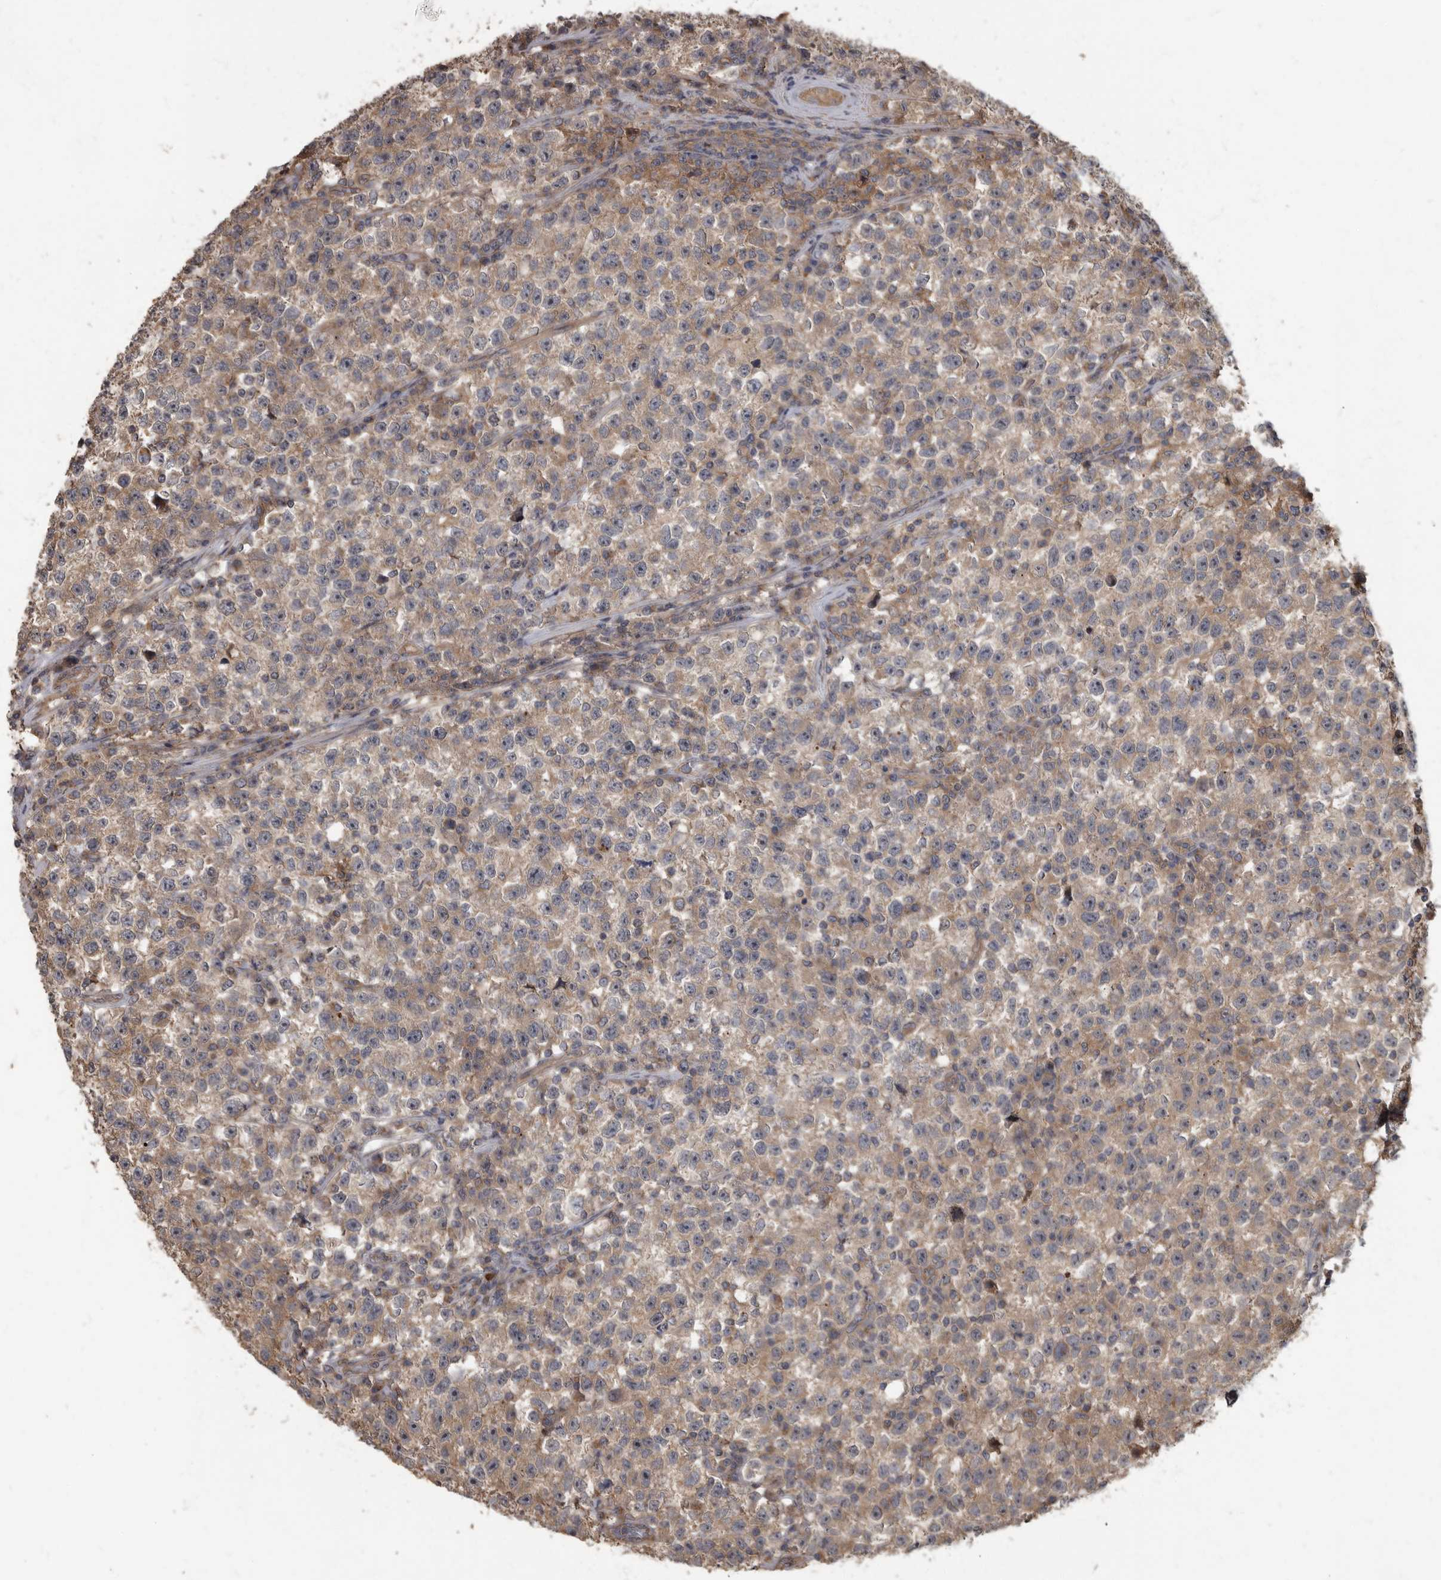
{"staining": {"intensity": "strong", "quantity": "<25%", "location": "cytoplasmic/membranous"}, "tissue": "testis cancer", "cell_type": "Tumor cells", "image_type": "cancer", "snomed": [{"axis": "morphology", "description": "Seminoma, NOS"}, {"axis": "topography", "description": "Testis"}], "caption": "Brown immunohistochemical staining in testis cancer (seminoma) reveals strong cytoplasmic/membranous positivity in about <25% of tumor cells.", "gene": "DAAM1", "patient": {"sex": "male", "age": 22}}